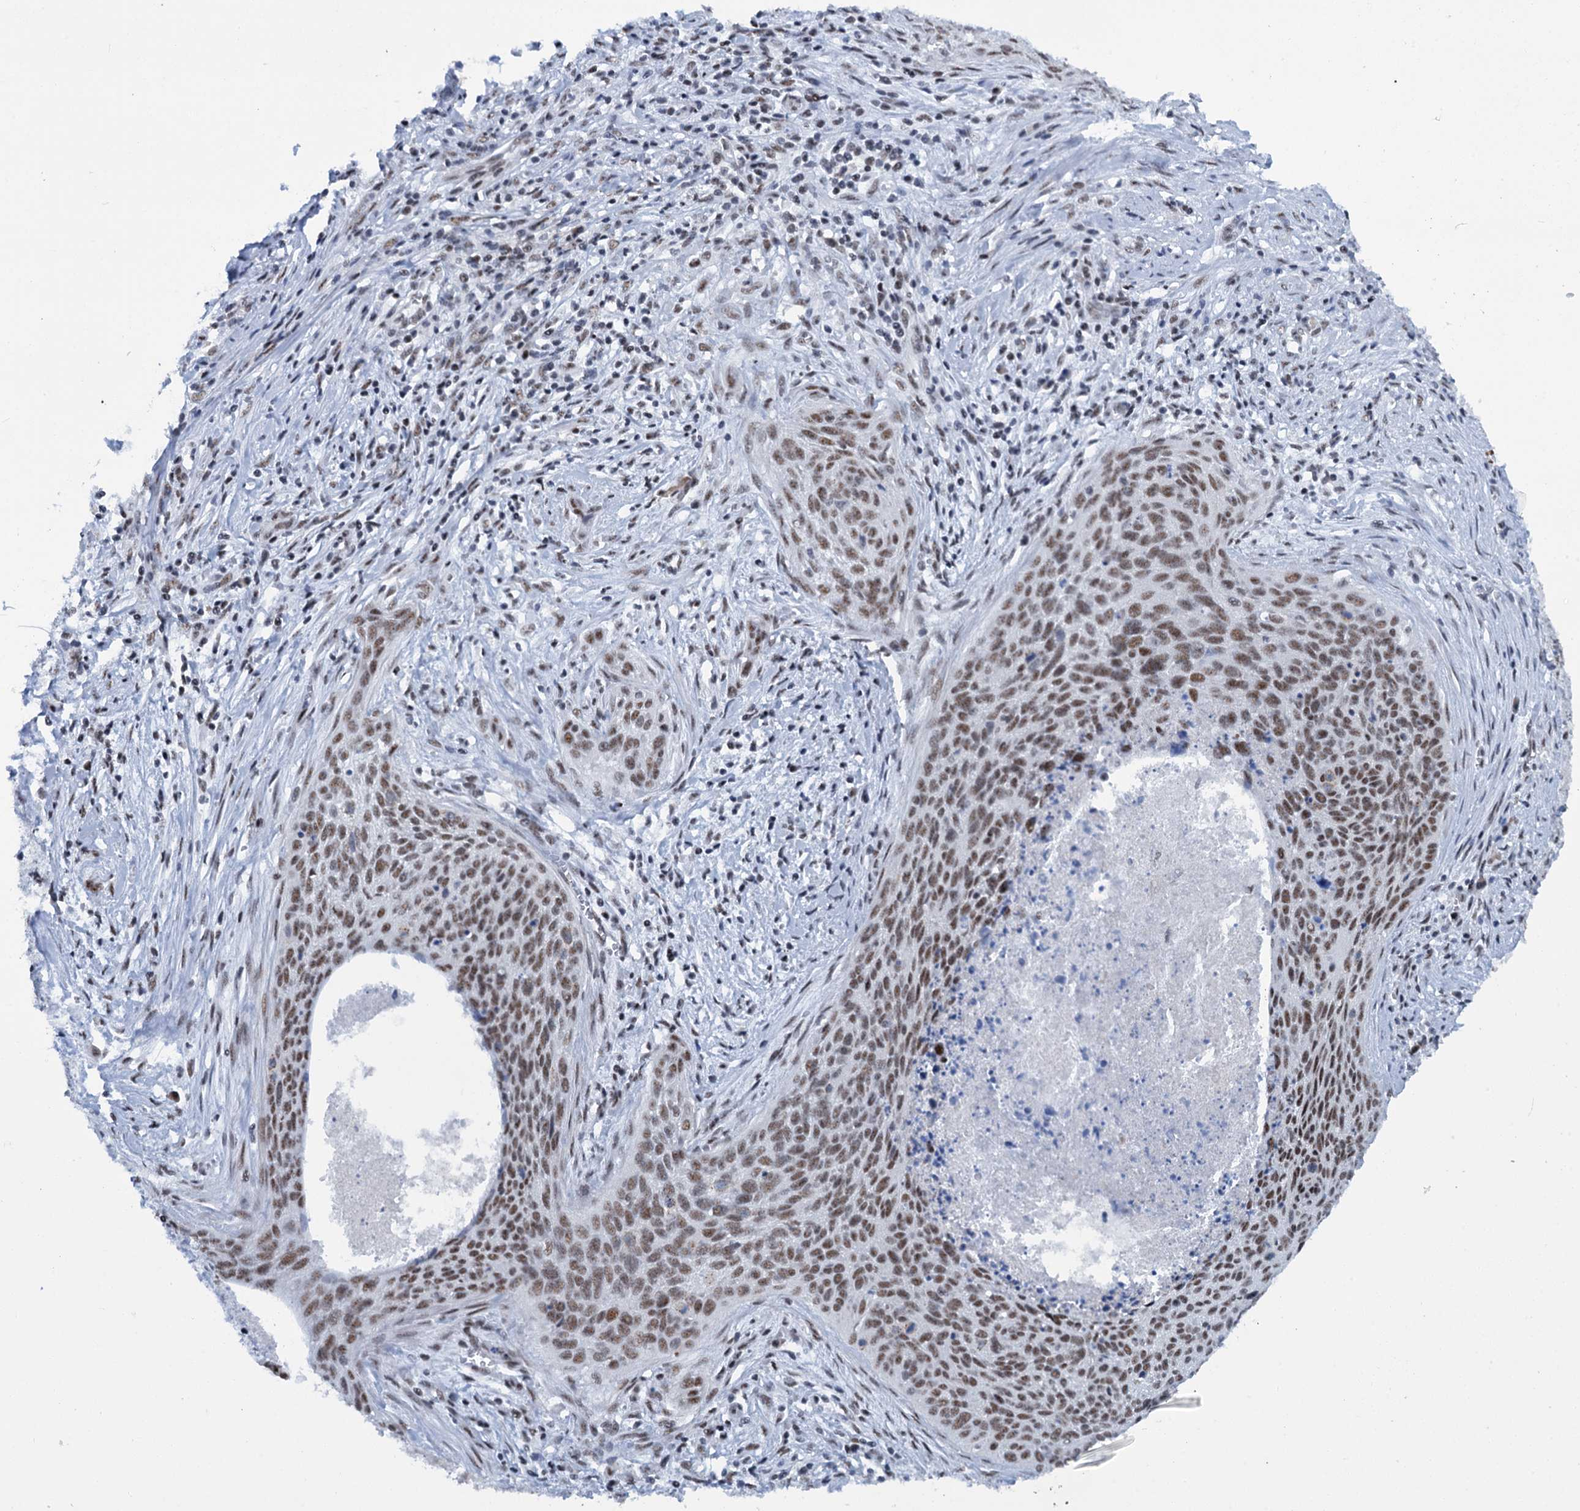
{"staining": {"intensity": "moderate", "quantity": ">75%", "location": "nuclear"}, "tissue": "cervical cancer", "cell_type": "Tumor cells", "image_type": "cancer", "snomed": [{"axis": "morphology", "description": "Squamous cell carcinoma, NOS"}, {"axis": "topography", "description": "Cervix"}], "caption": "Tumor cells show medium levels of moderate nuclear positivity in approximately >75% of cells in human cervical cancer. Immunohistochemistry stains the protein of interest in brown and the nuclei are stained blue.", "gene": "SREK1", "patient": {"sex": "female", "age": 55}}